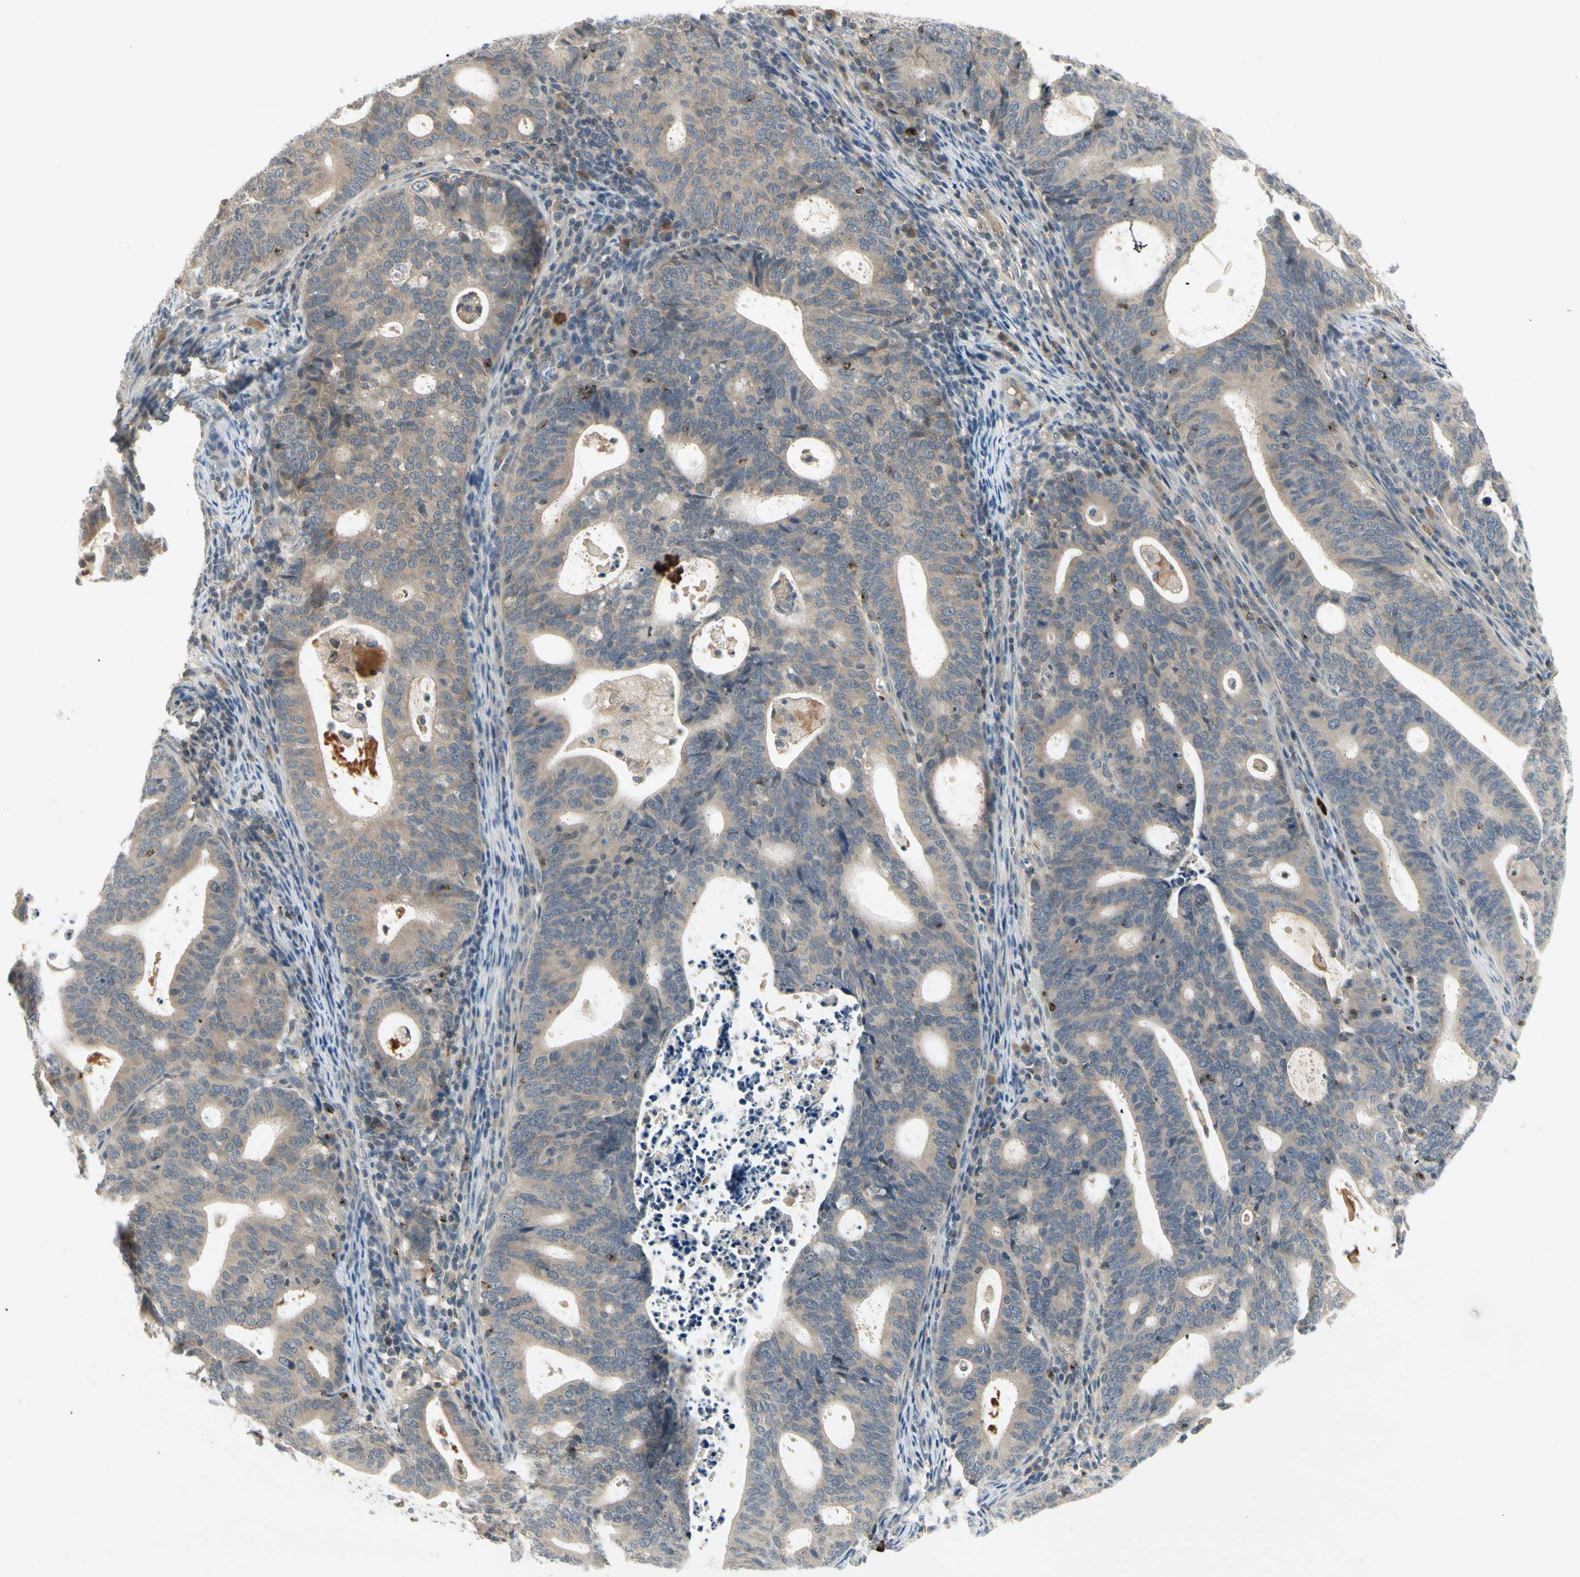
{"staining": {"intensity": "weak", "quantity": ">75%", "location": "cytoplasmic/membranous"}, "tissue": "endometrial cancer", "cell_type": "Tumor cells", "image_type": "cancer", "snomed": [{"axis": "morphology", "description": "Adenocarcinoma, NOS"}, {"axis": "topography", "description": "Uterus"}], "caption": "This is a photomicrograph of immunohistochemistry staining of adenocarcinoma (endometrial), which shows weak staining in the cytoplasmic/membranous of tumor cells.", "gene": "CCL4", "patient": {"sex": "female", "age": 83}}